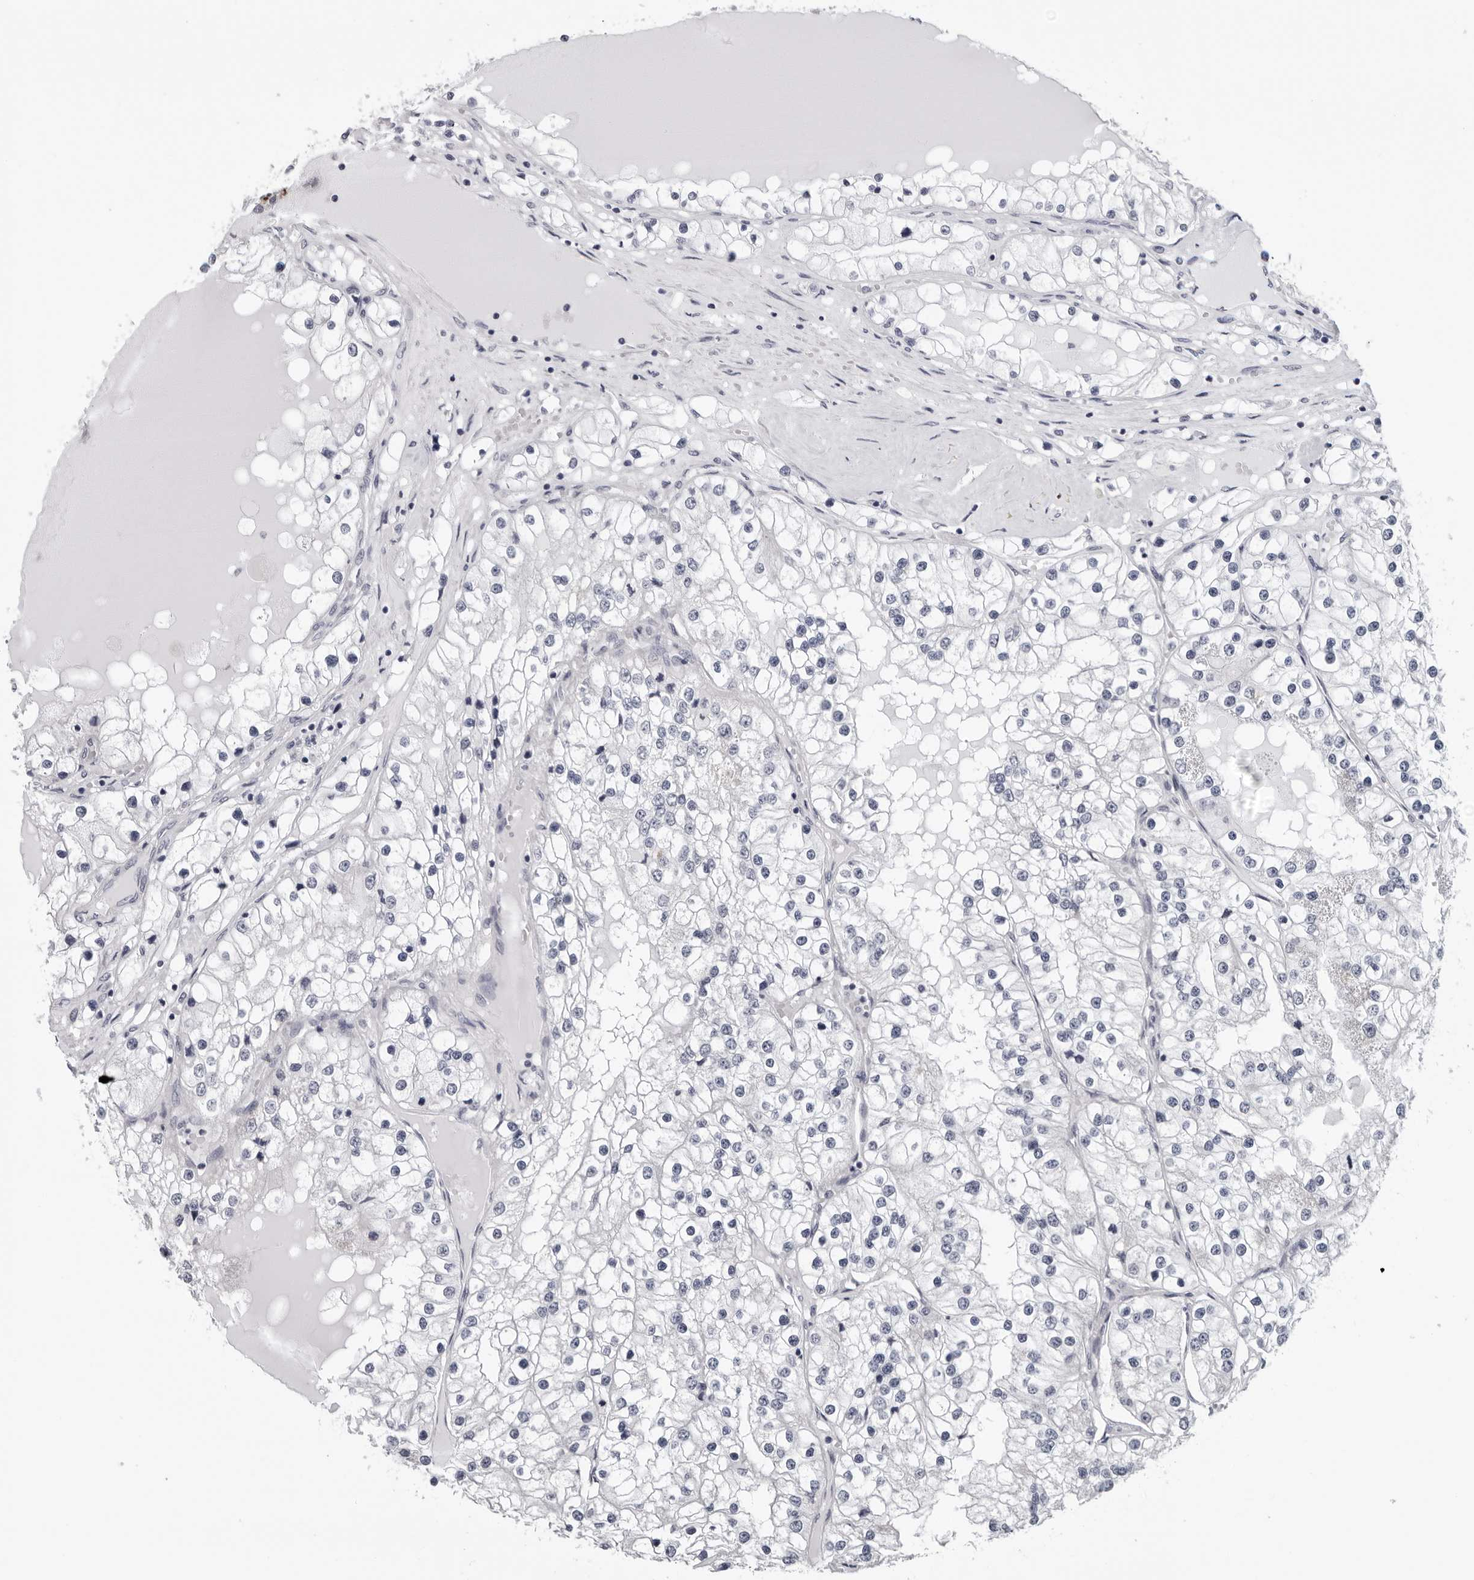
{"staining": {"intensity": "negative", "quantity": "none", "location": "none"}, "tissue": "renal cancer", "cell_type": "Tumor cells", "image_type": "cancer", "snomed": [{"axis": "morphology", "description": "Adenocarcinoma, NOS"}, {"axis": "topography", "description": "Kidney"}], "caption": "The photomicrograph demonstrates no staining of tumor cells in renal cancer.", "gene": "CPT2", "patient": {"sex": "male", "age": 68}}